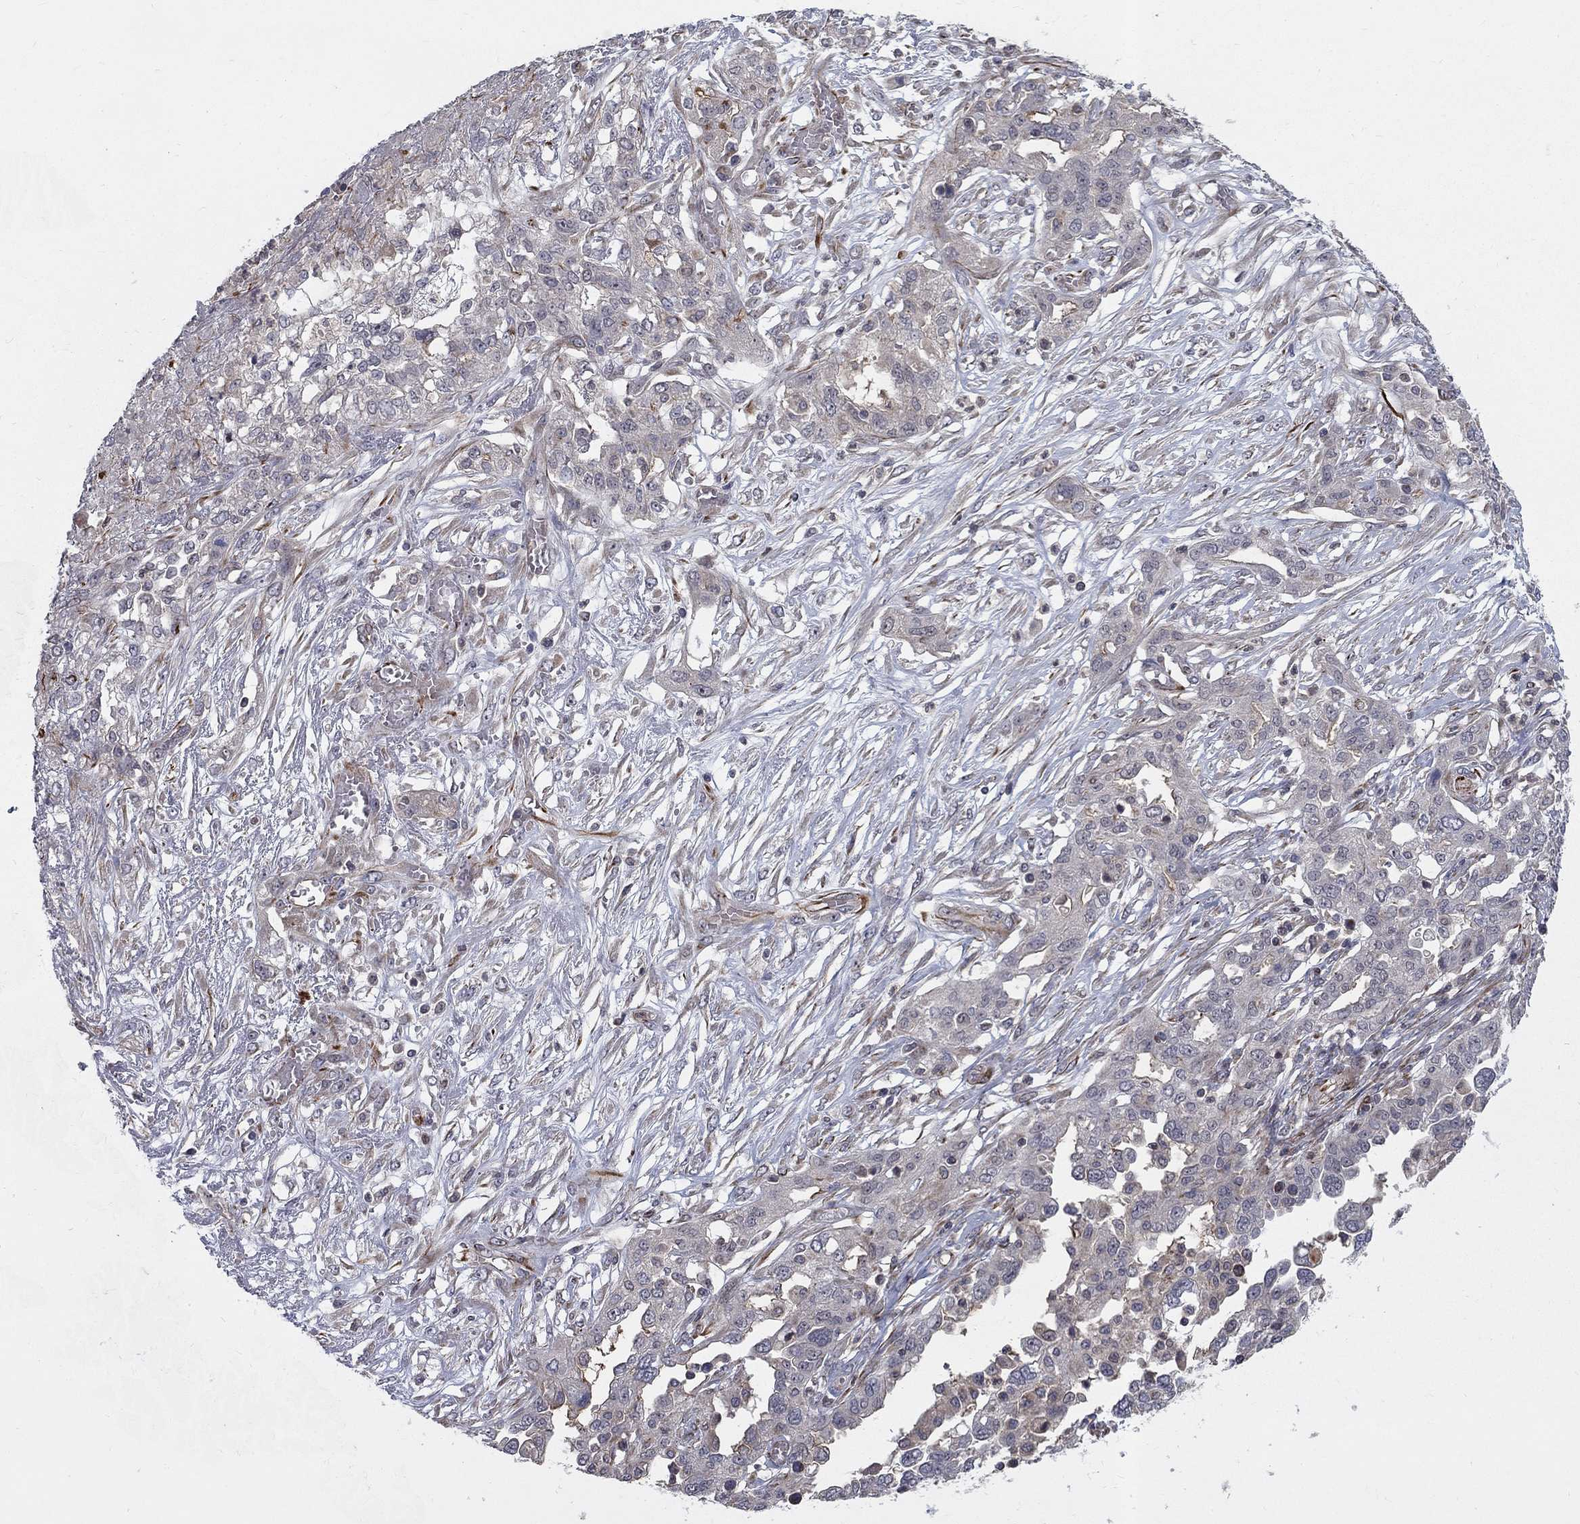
{"staining": {"intensity": "negative", "quantity": "none", "location": "none"}, "tissue": "ovarian cancer", "cell_type": "Tumor cells", "image_type": "cancer", "snomed": [{"axis": "morphology", "description": "Cystadenocarcinoma, serous, NOS"}, {"axis": "topography", "description": "Ovary"}], "caption": "Ovarian cancer (serous cystadenocarcinoma) was stained to show a protein in brown. There is no significant expression in tumor cells.", "gene": "MSRA", "patient": {"sex": "female", "age": 67}}